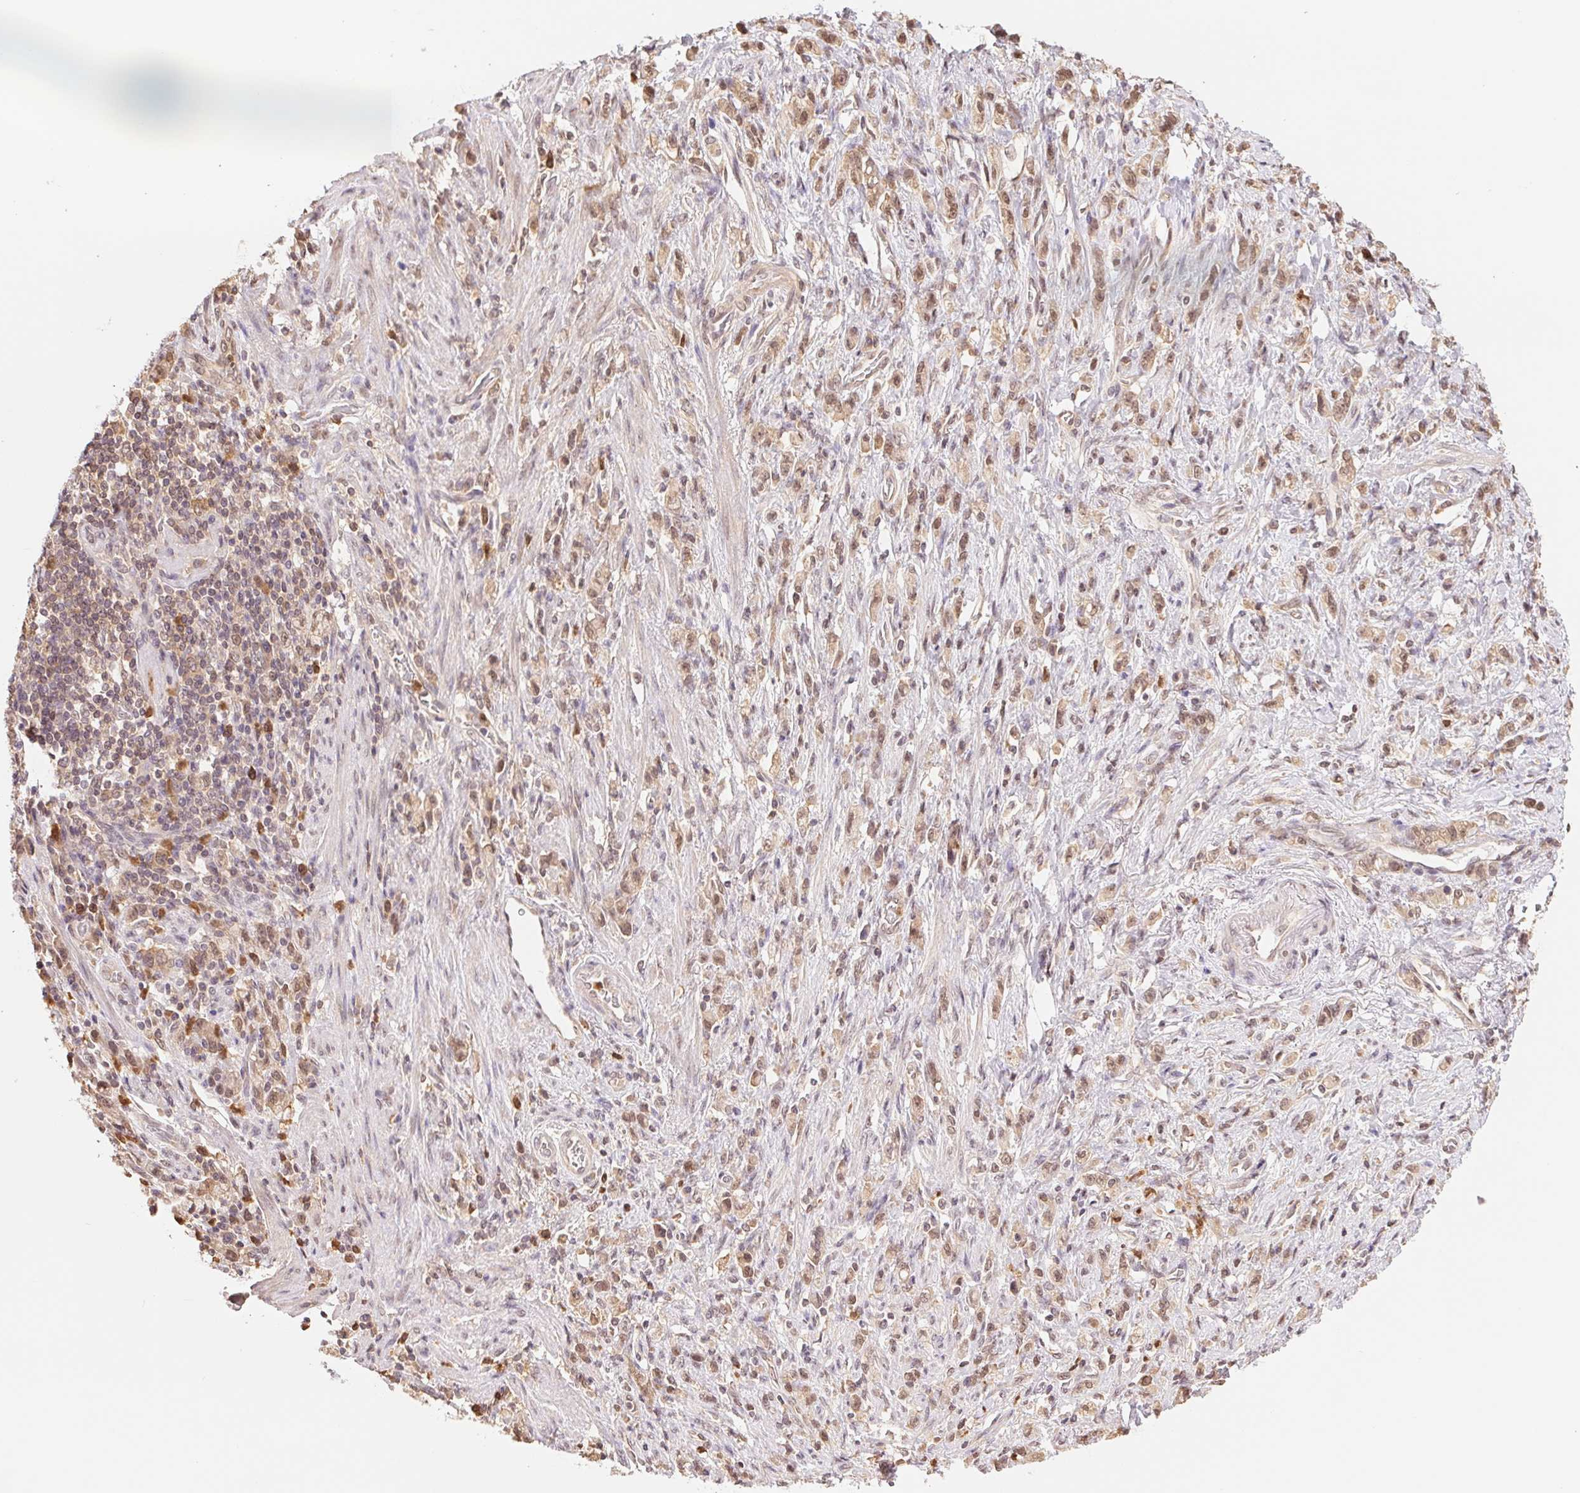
{"staining": {"intensity": "weak", "quantity": ">75%", "location": "cytoplasmic/membranous,nuclear"}, "tissue": "stomach cancer", "cell_type": "Tumor cells", "image_type": "cancer", "snomed": [{"axis": "morphology", "description": "Adenocarcinoma, NOS"}, {"axis": "topography", "description": "Stomach"}], "caption": "The immunohistochemical stain shows weak cytoplasmic/membranous and nuclear expression in tumor cells of adenocarcinoma (stomach) tissue. The staining was performed using DAB, with brown indicating positive protein expression. Nuclei are stained blue with hematoxylin.", "gene": "CDC123", "patient": {"sex": "male", "age": 77}}